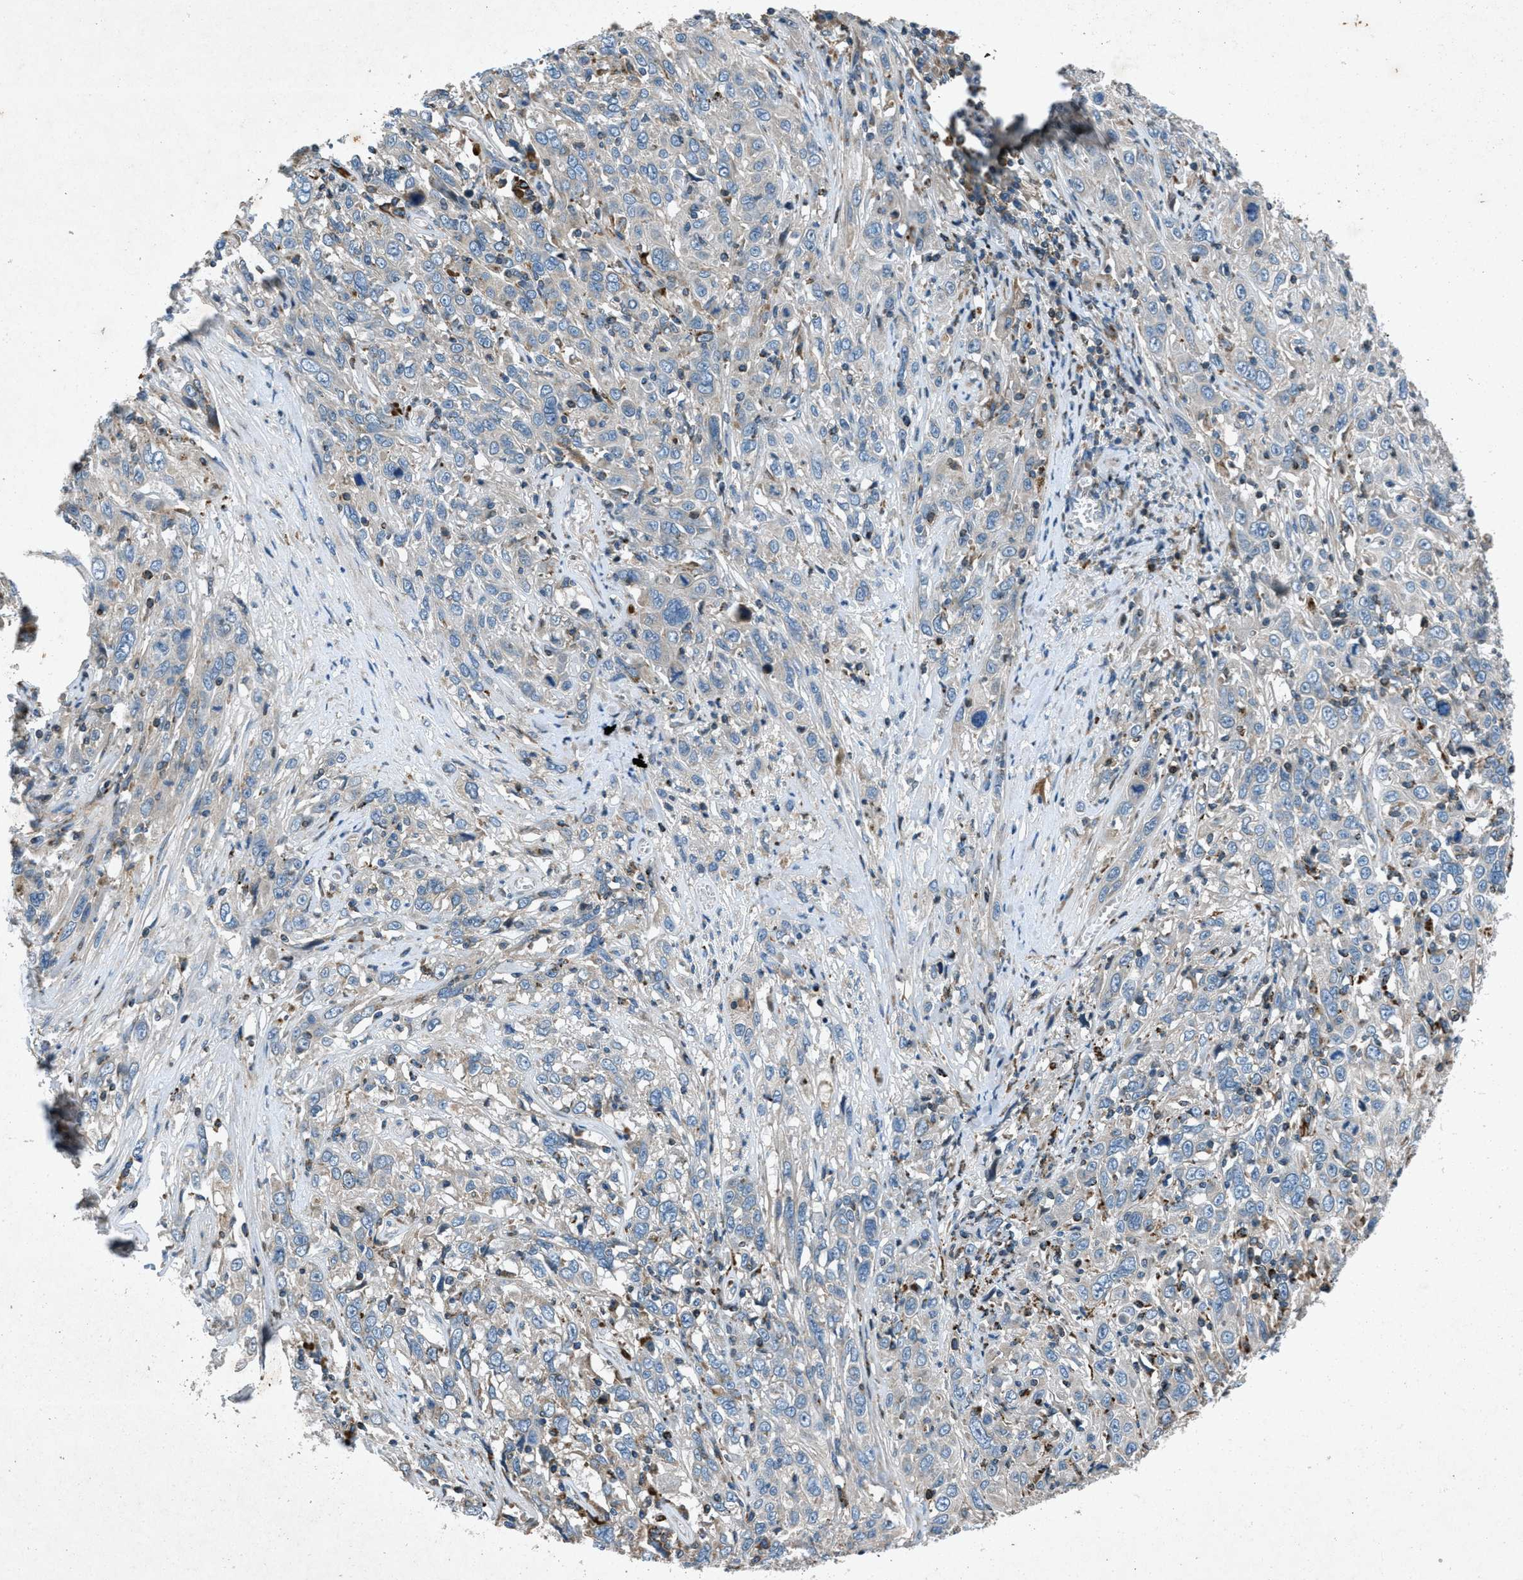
{"staining": {"intensity": "negative", "quantity": "none", "location": "none"}, "tissue": "cervical cancer", "cell_type": "Tumor cells", "image_type": "cancer", "snomed": [{"axis": "morphology", "description": "Squamous cell carcinoma, NOS"}, {"axis": "topography", "description": "Cervix"}], "caption": "Squamous cell carcinoma (cervical) was stained to show a protein in brown. There is no significant expression in tumor cells.", "gene": "CLEC2D", "patient": {"sex": "female", "age": 46}}